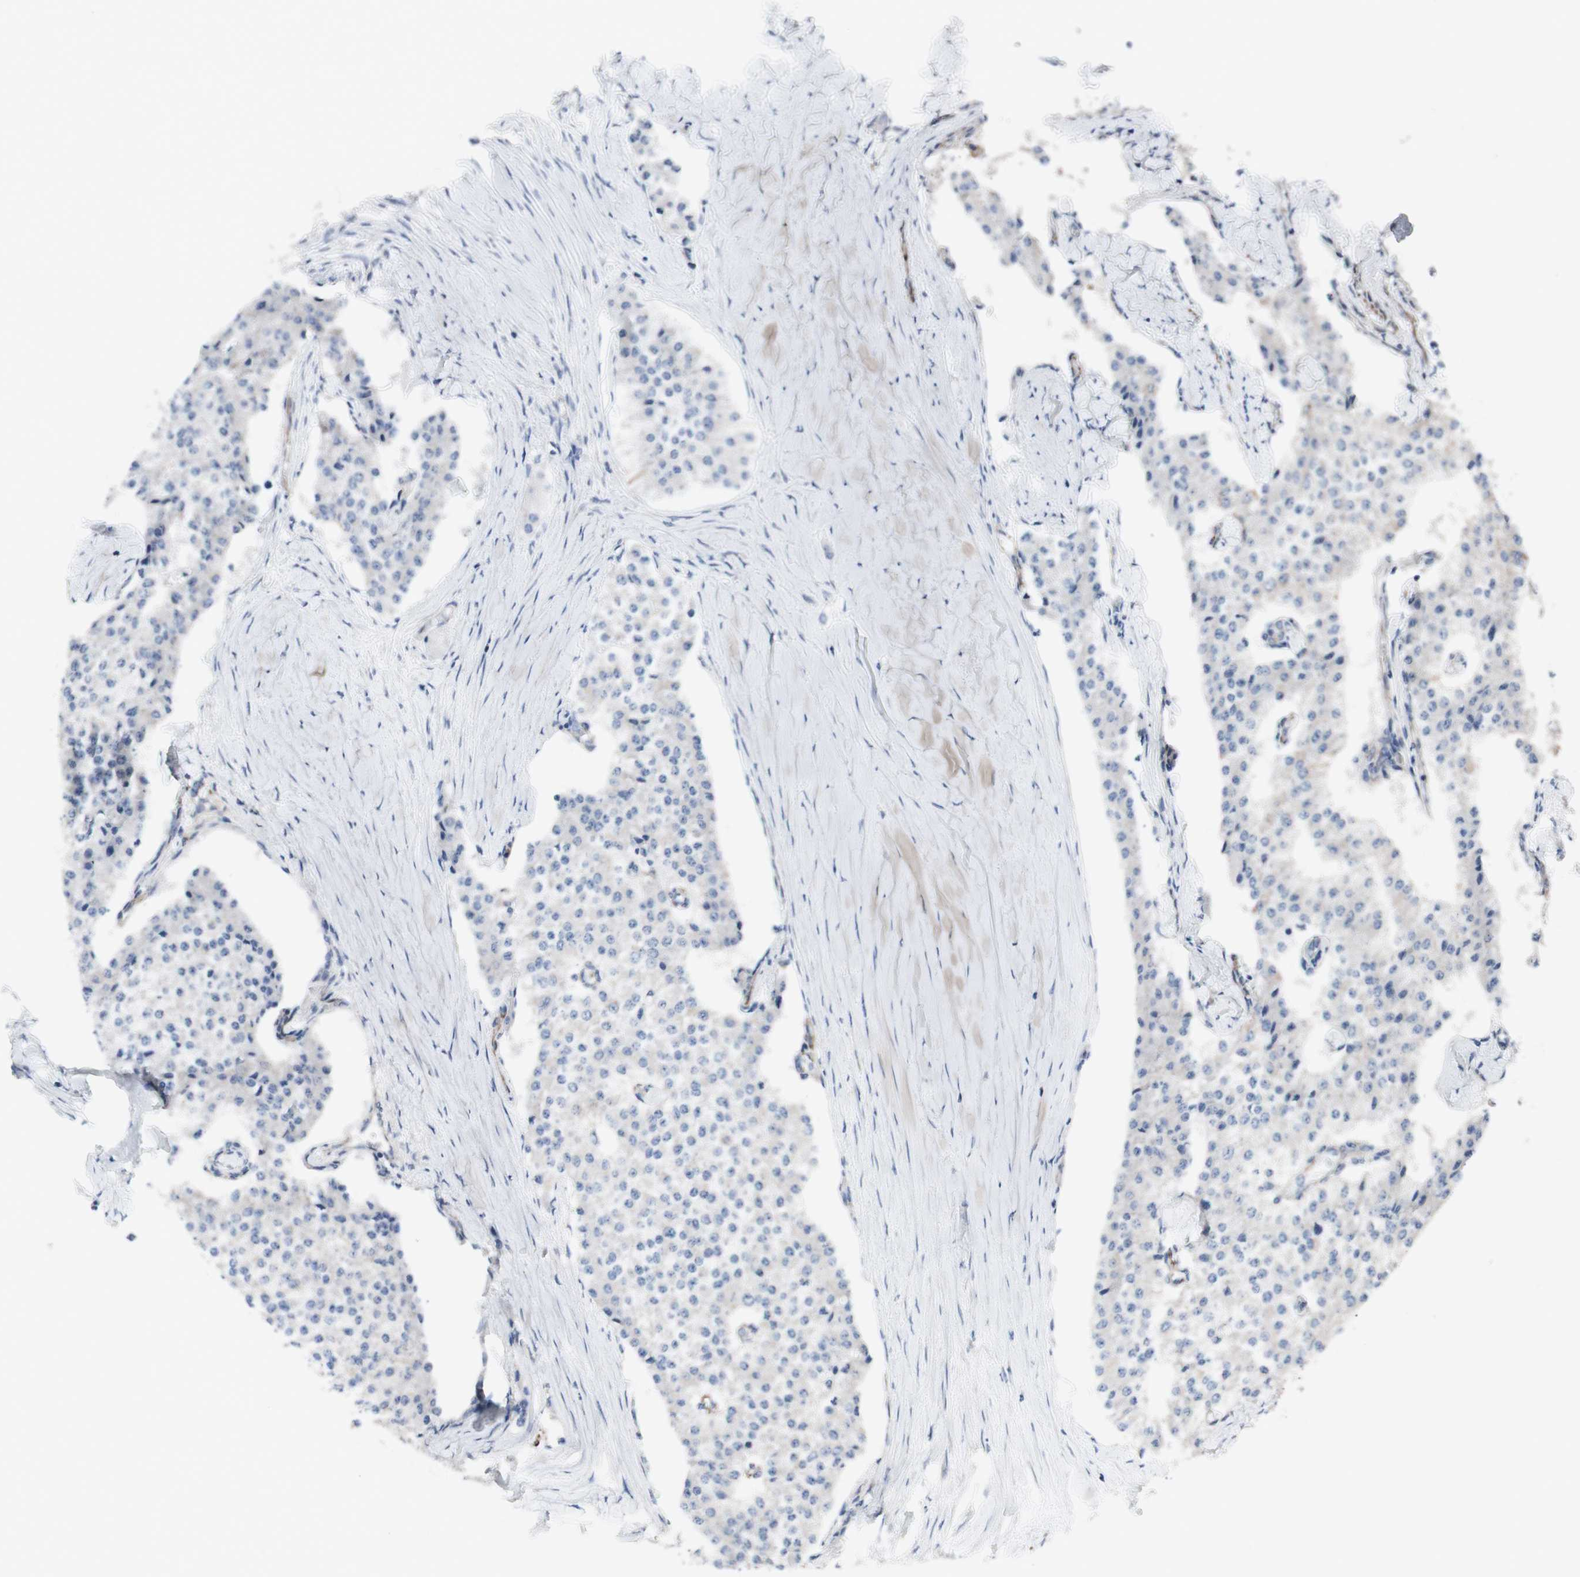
{"staining": {"intensity": "negative", "quantity": "none", "location": "none"}, "tissue": "carcinoid", "cell_type": "Tumor cells", "image_type": "cancer", "snomed": [{"axis": "morphology", "description": "Carcinoid, malignant, NOS"}, {"axis": "topography", "description": "Colon"}], "caption": "Tumor cells show no significant expression in carcinoid (malignant). (DAB (3,3'-diaminobenzidine) immunohistochemistry (IHC) with hematoxylin counter stain).", "gene": "AGPAT5", "patient": {"sex": "female", "age": 52}}